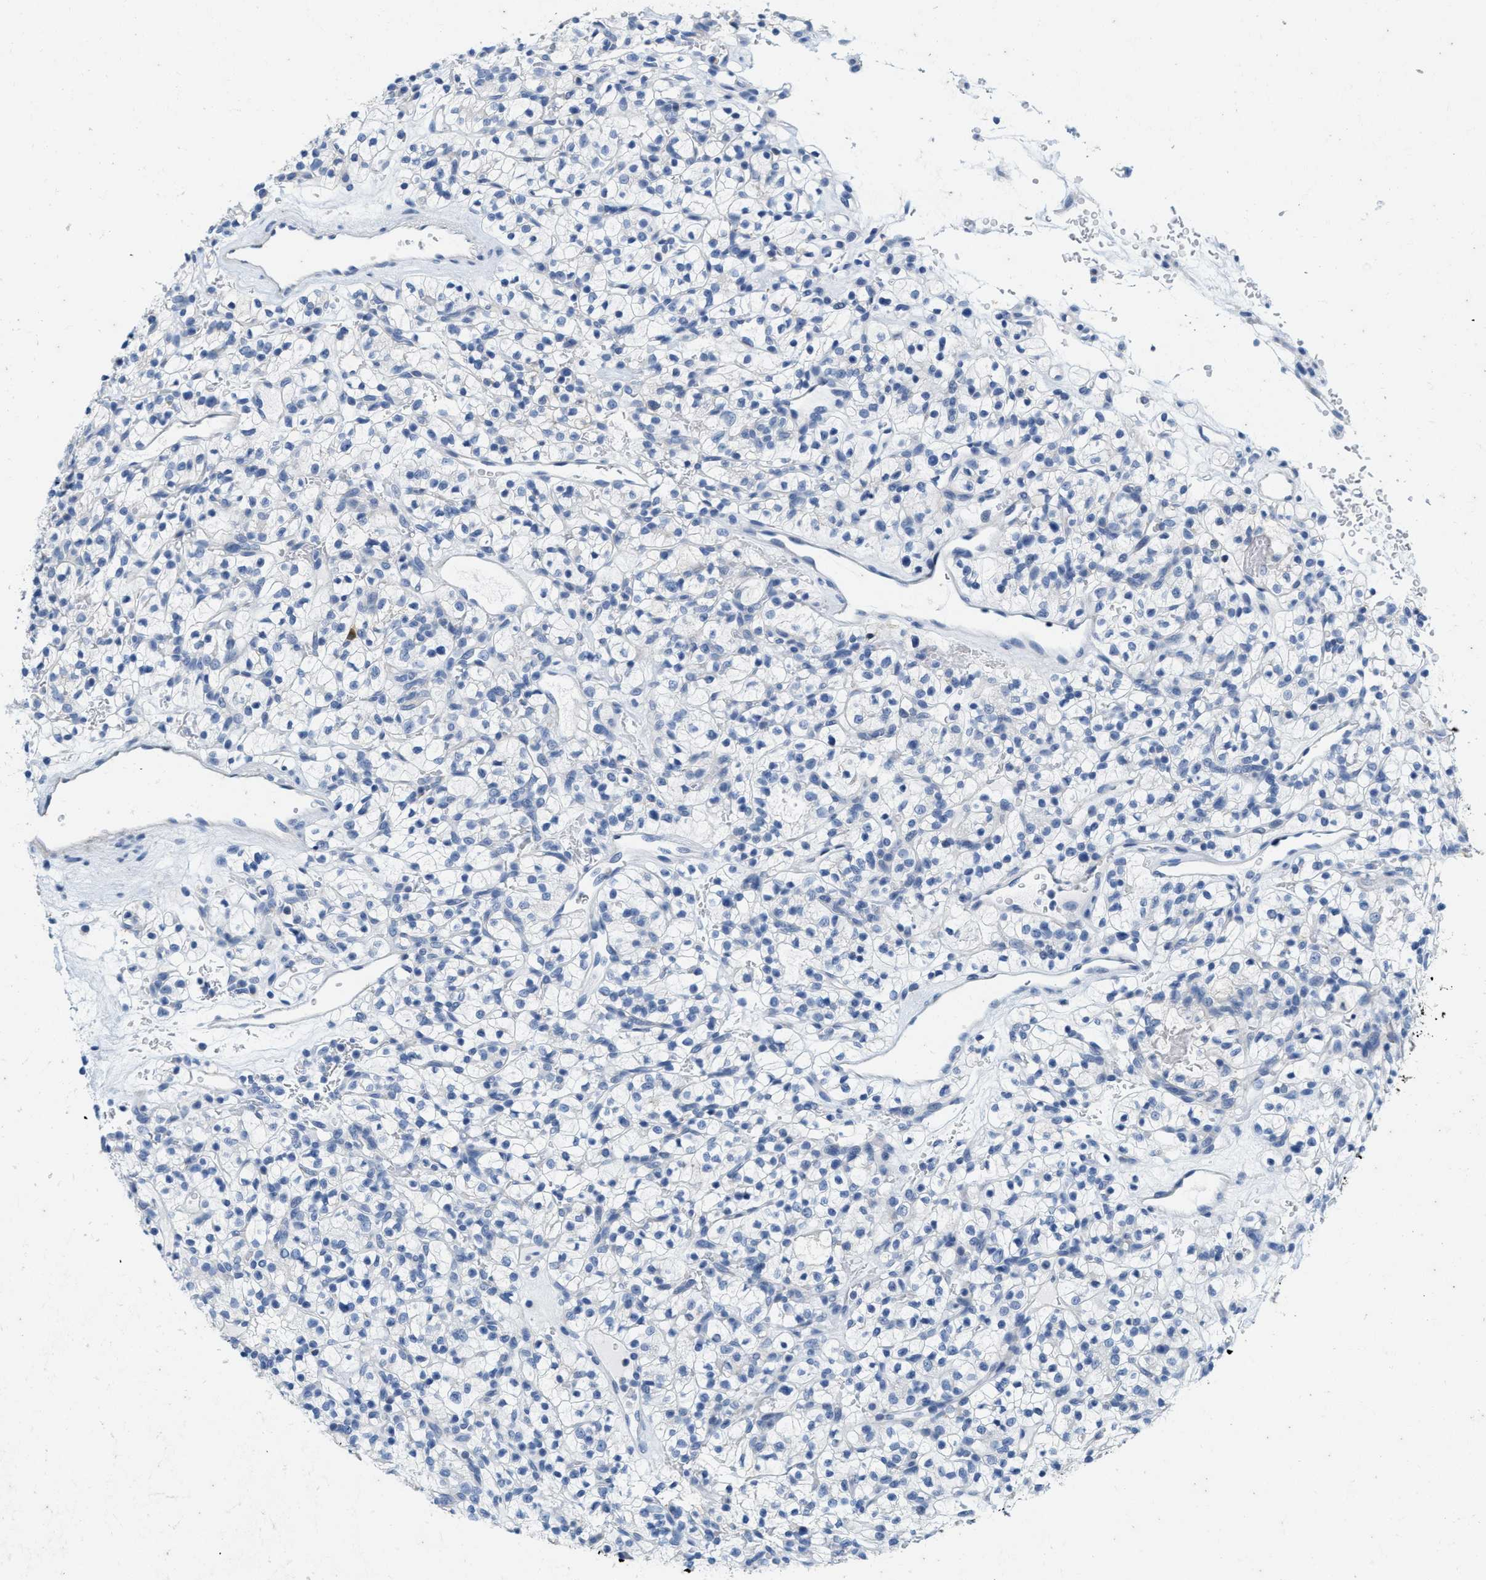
{"staining": {"intensity": "negative", "quantity": "none", "location": "none"}, "tissue": "renal cancer", "cell_type": "Tumor cells", "image_type": "cancer", "snomed": [{"axis": "morphology", "description": "Adenocarcinoma, NOS"}, {"axis": "topography", "description": "Kidney"}], "caption": "This is an IHC histopathology image of human renal adenocarcinoma. There is no expression in tumor cells.", "gene": "ABCB11", "patient": {"sex": "female", "age": 57}}